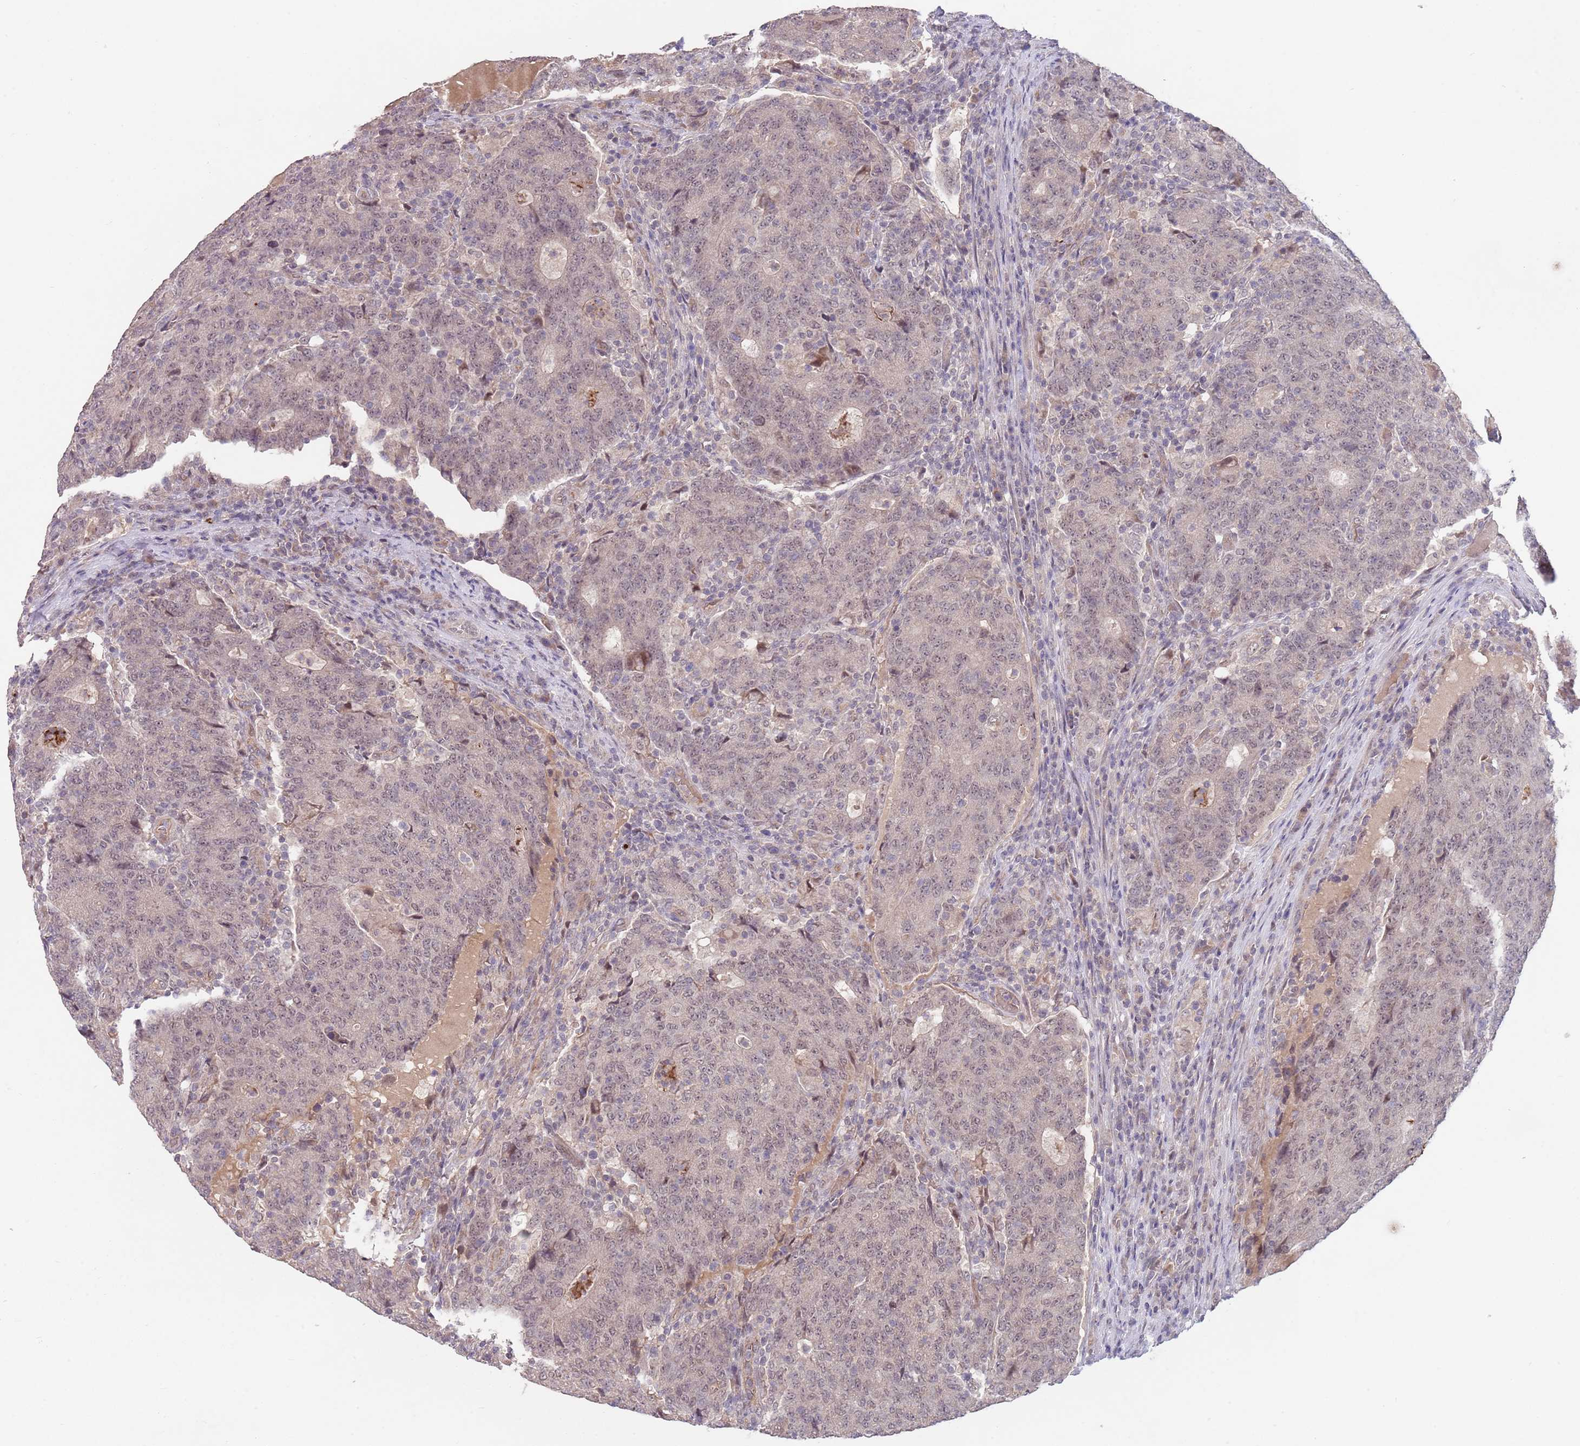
{"staining": {"intensity": "weak", "quantity": "25%-75%", "location": "nuclear"}, "tissue": "colorectal cancer", "cell_type": "Tumor cells", "image_type": "cancer", "snomed": [{"axis": "morphology", "description": "Adenocarcinoma, NOS"}, {"axis": "topography", "description": "Colon"}], "caption": "Immunohistochemistry (IHC) staining of adenocarcinoma (colorectal), which exhibits low levels of weak nuclear expression in about 25%-75% of tumor cells indicating weak nuclear protein positivity. The staining was performed using DAB (3,3'-diaminobenzidine) (brown) for protein detection and nuclei were counterstained in hematoxylin (blue).", "gene": "MEI1", "patient": {"sex": "female", "age": 75}}